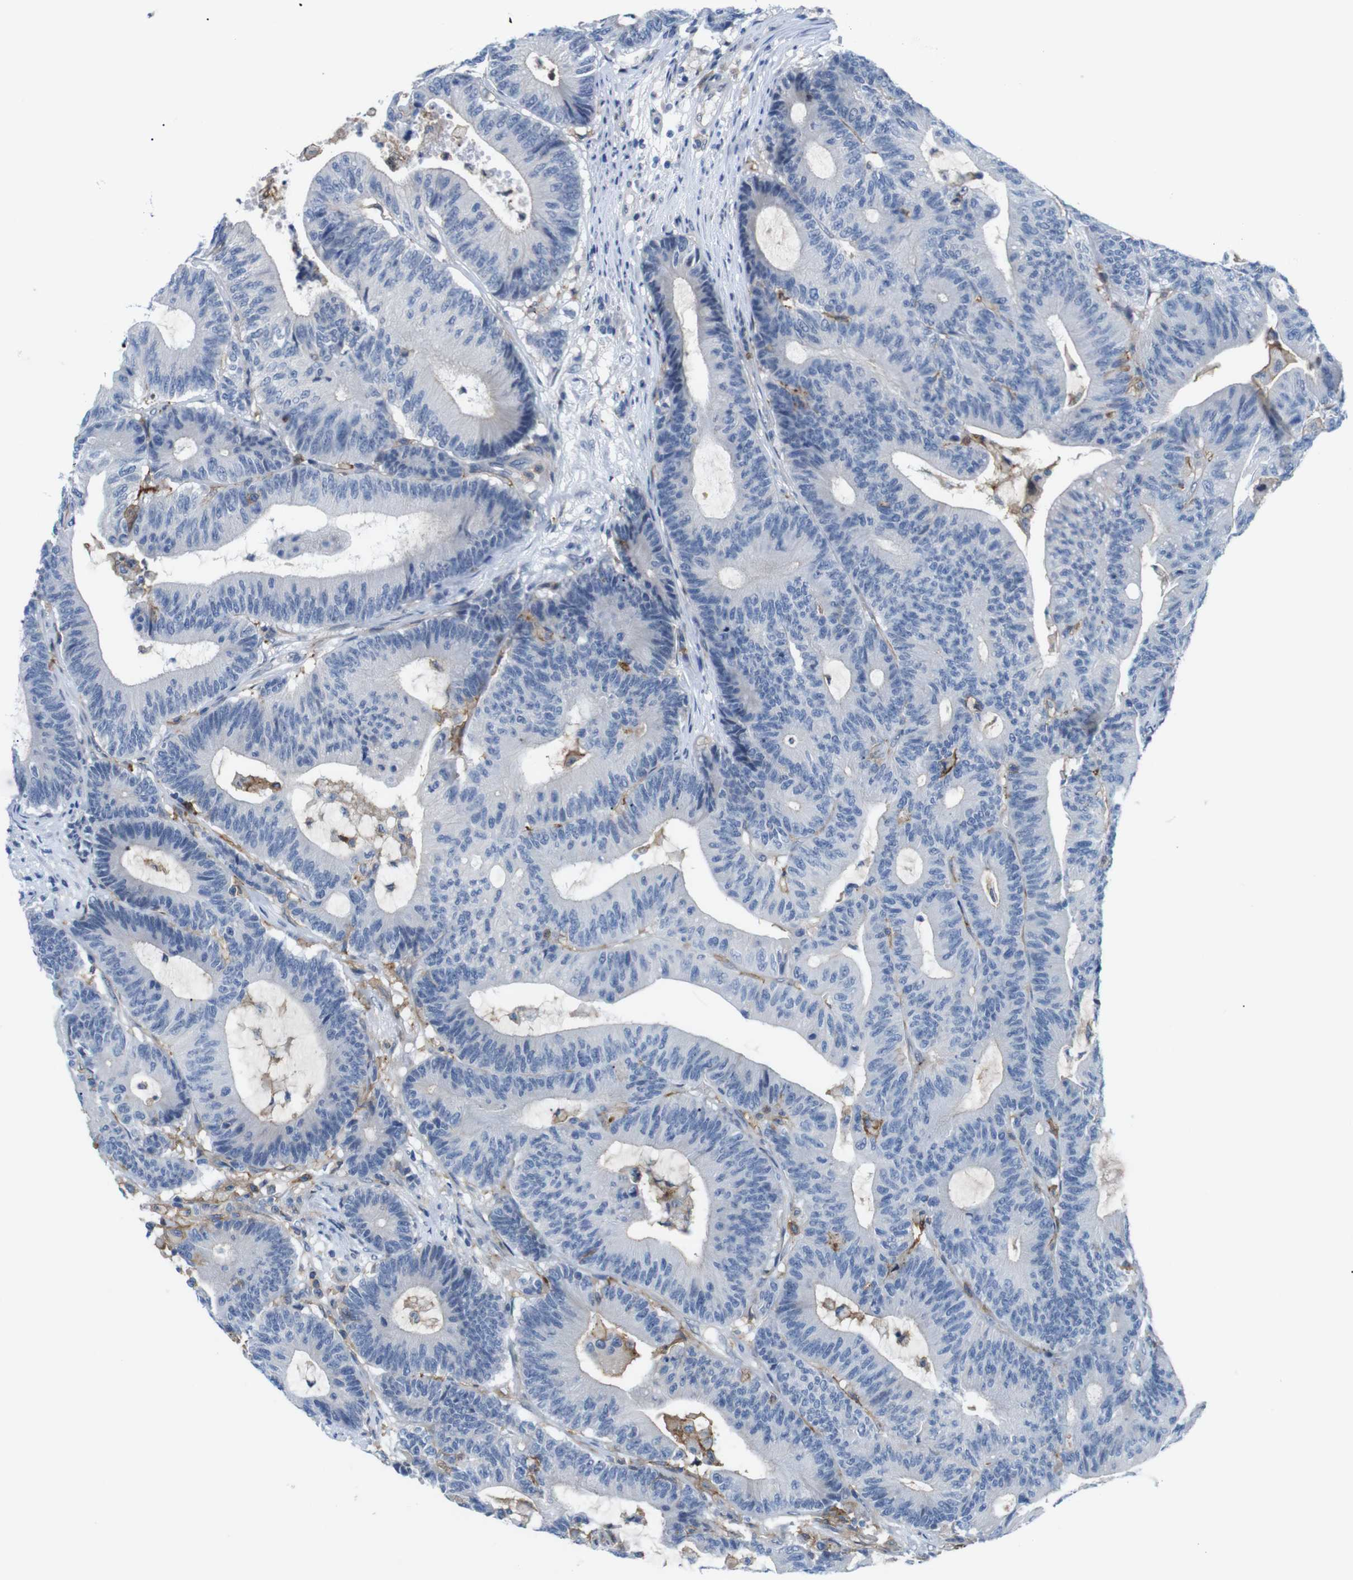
{"staining": {"intensity": "negative", "quantity": "none", "location": "none"}, "tissue": "colorectal cancer", "cell_type": "Tumor cells", "image_type": "cancer", "snomed": [{"axis": "morphology", "description": "Adenocarcinoma, NOS"}, {"axis": "topography", "description": "Colon"}], "caption": "A high-resolution image shows immunohistochemistry (IHC) staining of colorectal cancer (adenocarcinoma), which reveals no significant staining in tumor cells. The staining is performed using DAB brown chromogen with nuclei counter-stained in using hematoxylin.", "gene": "CD300C", "patient": {"sex": "female", "age": 84}}